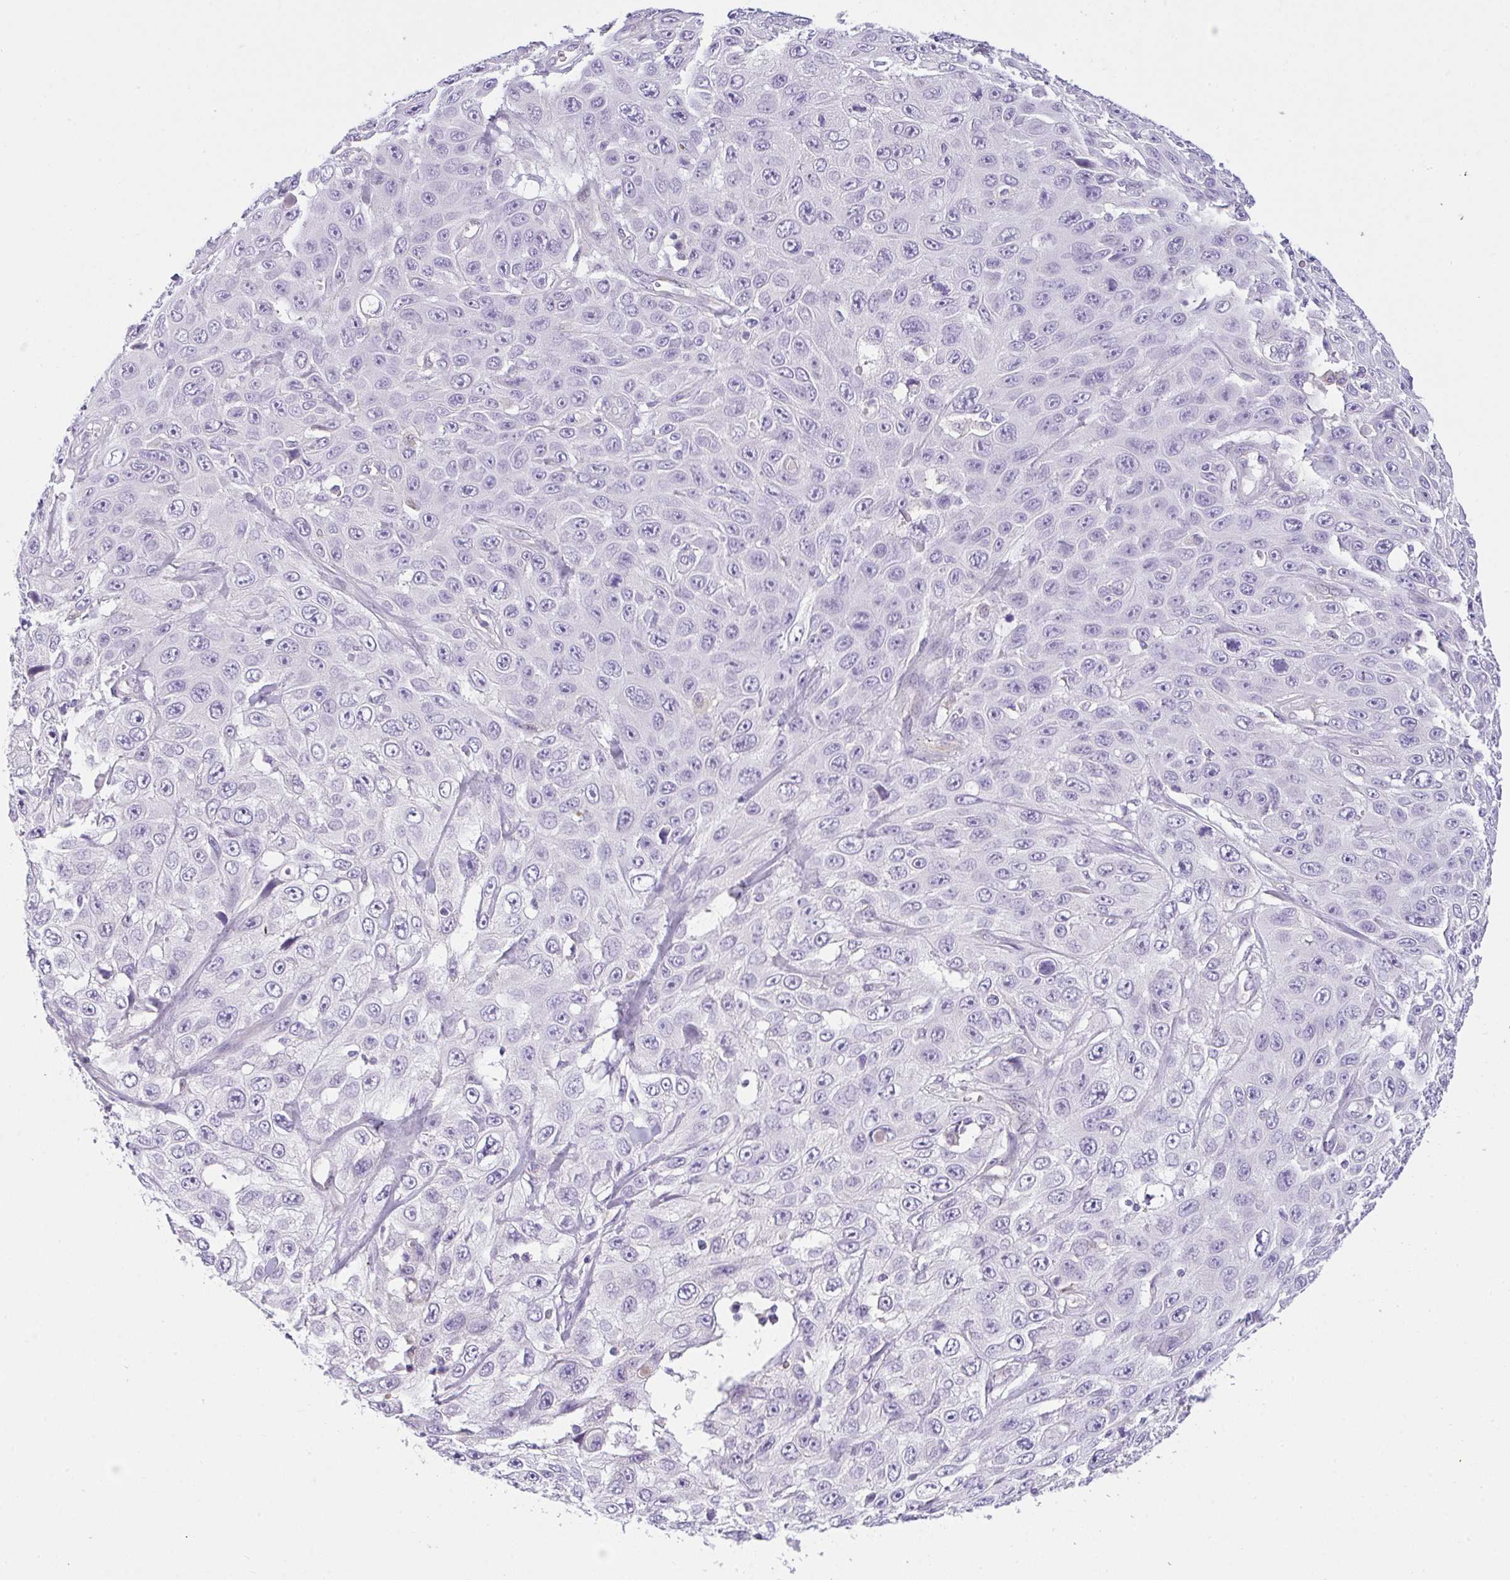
{"staining": {"intensity": "negative", "quantity": "none", "location": "none"}, "tissue": "skin cancer", "cell_type": "Tumor cells", "image_type": "cancer", "snomed": [{"axis": "morphology", "description": "Squamous cell carcinoma, NOS"}, {"axis": "topography", "description": "Skin"}], "caption": "There is no significant staining in tumor cells of squamous cell carcinoma (skin).", "gene": "COX7B", "patient": {"sex": "male", "age": 82}}